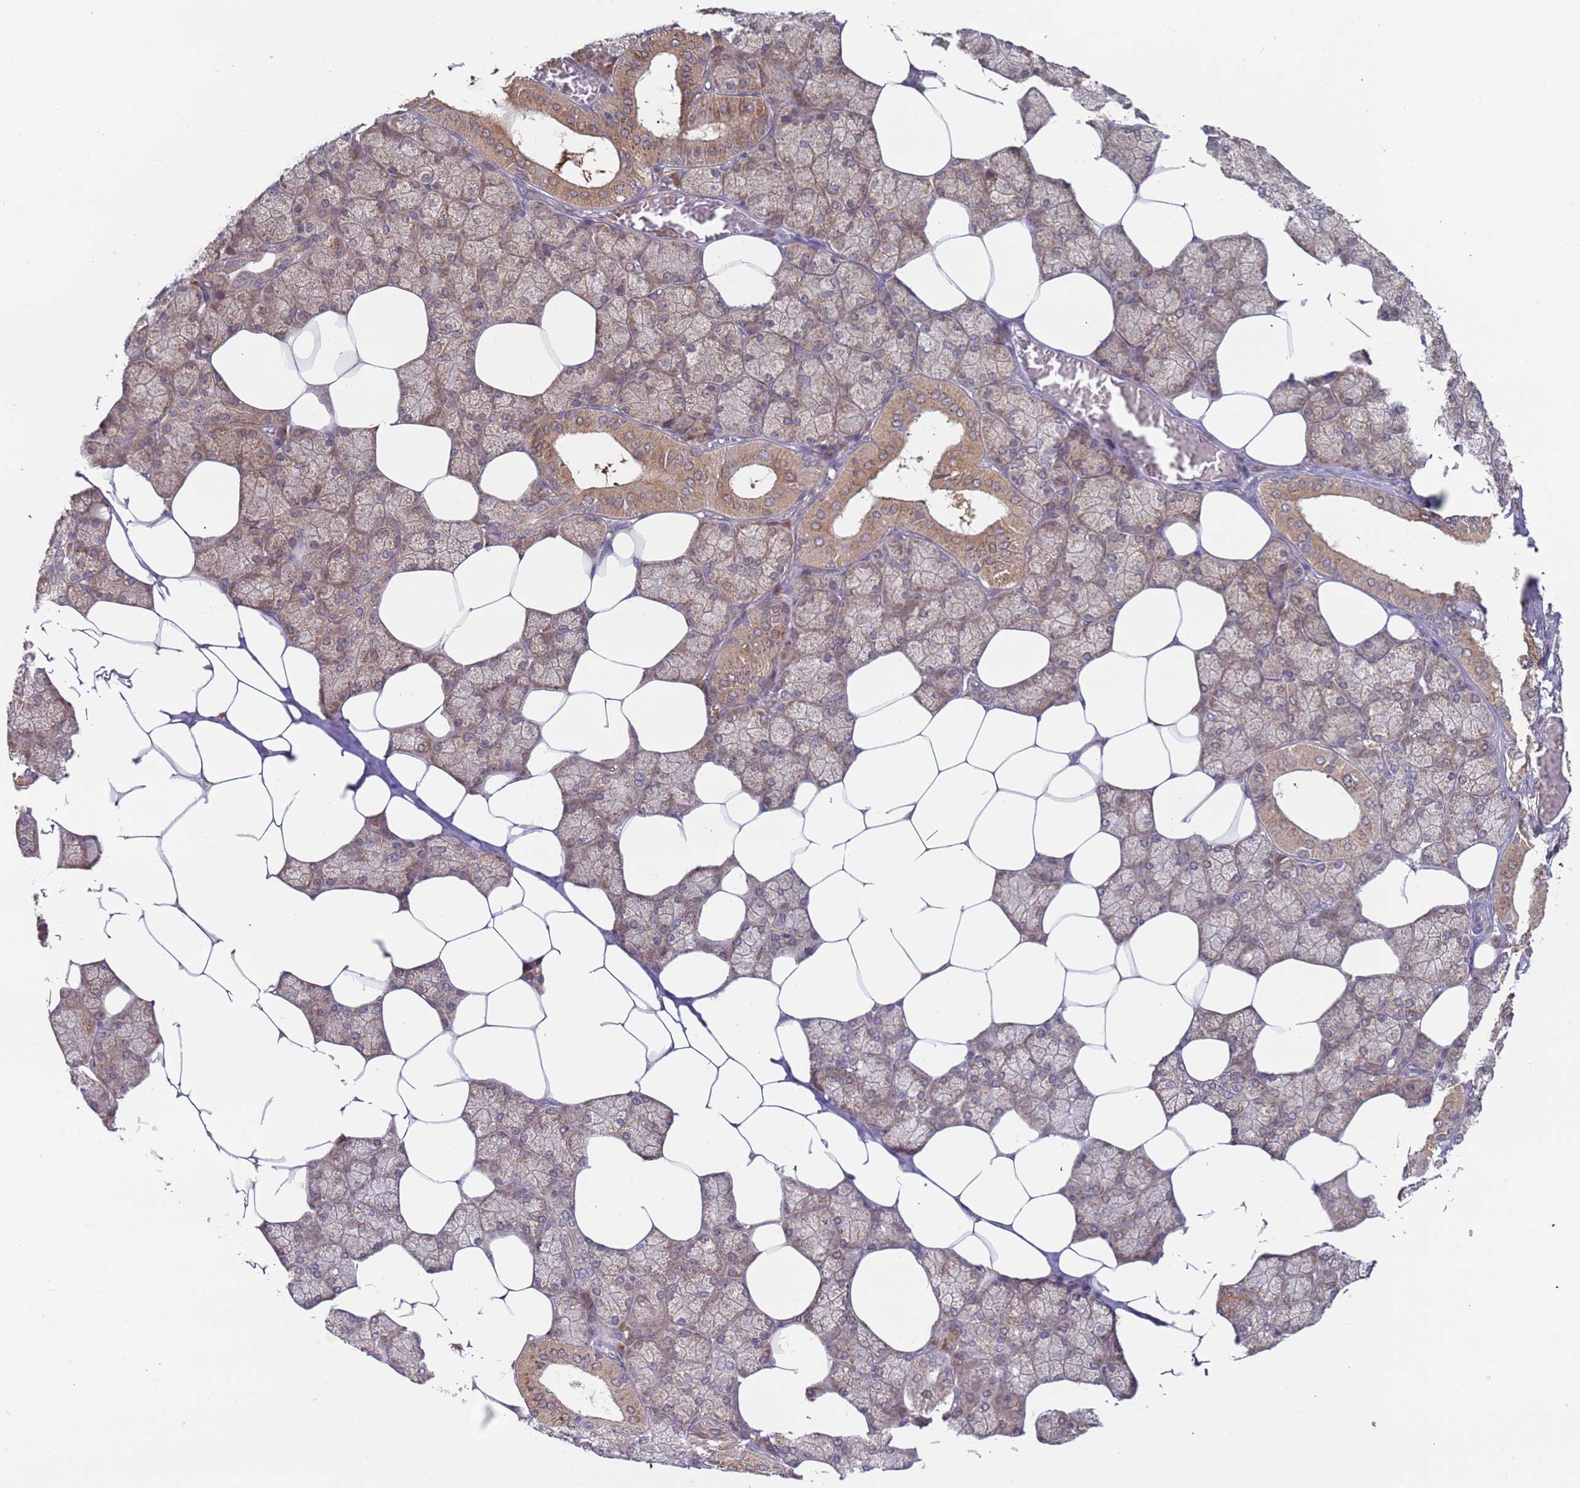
{"staining": {"intensity": "moderate", "quantity": ">75%", "location": "cytoplasmic/membranous"}, "tissue": "salivary gland", "cell_type": "Glandular cells", "image_type": "normal", "snomed": [{"axis": "morphology", "description": "Normal tissue, NOS"}, {"axis": "topography", "description": "Salivary gland"}], "caption": "This is a micrograph of immunohistochemistry staining of unremarkable salivary gland, which shows moderate positivity in the cytoplasmic/membranous of glandular cells.", "gene": "OR5A2", "patient": {"sex": "male", "age": 62}}